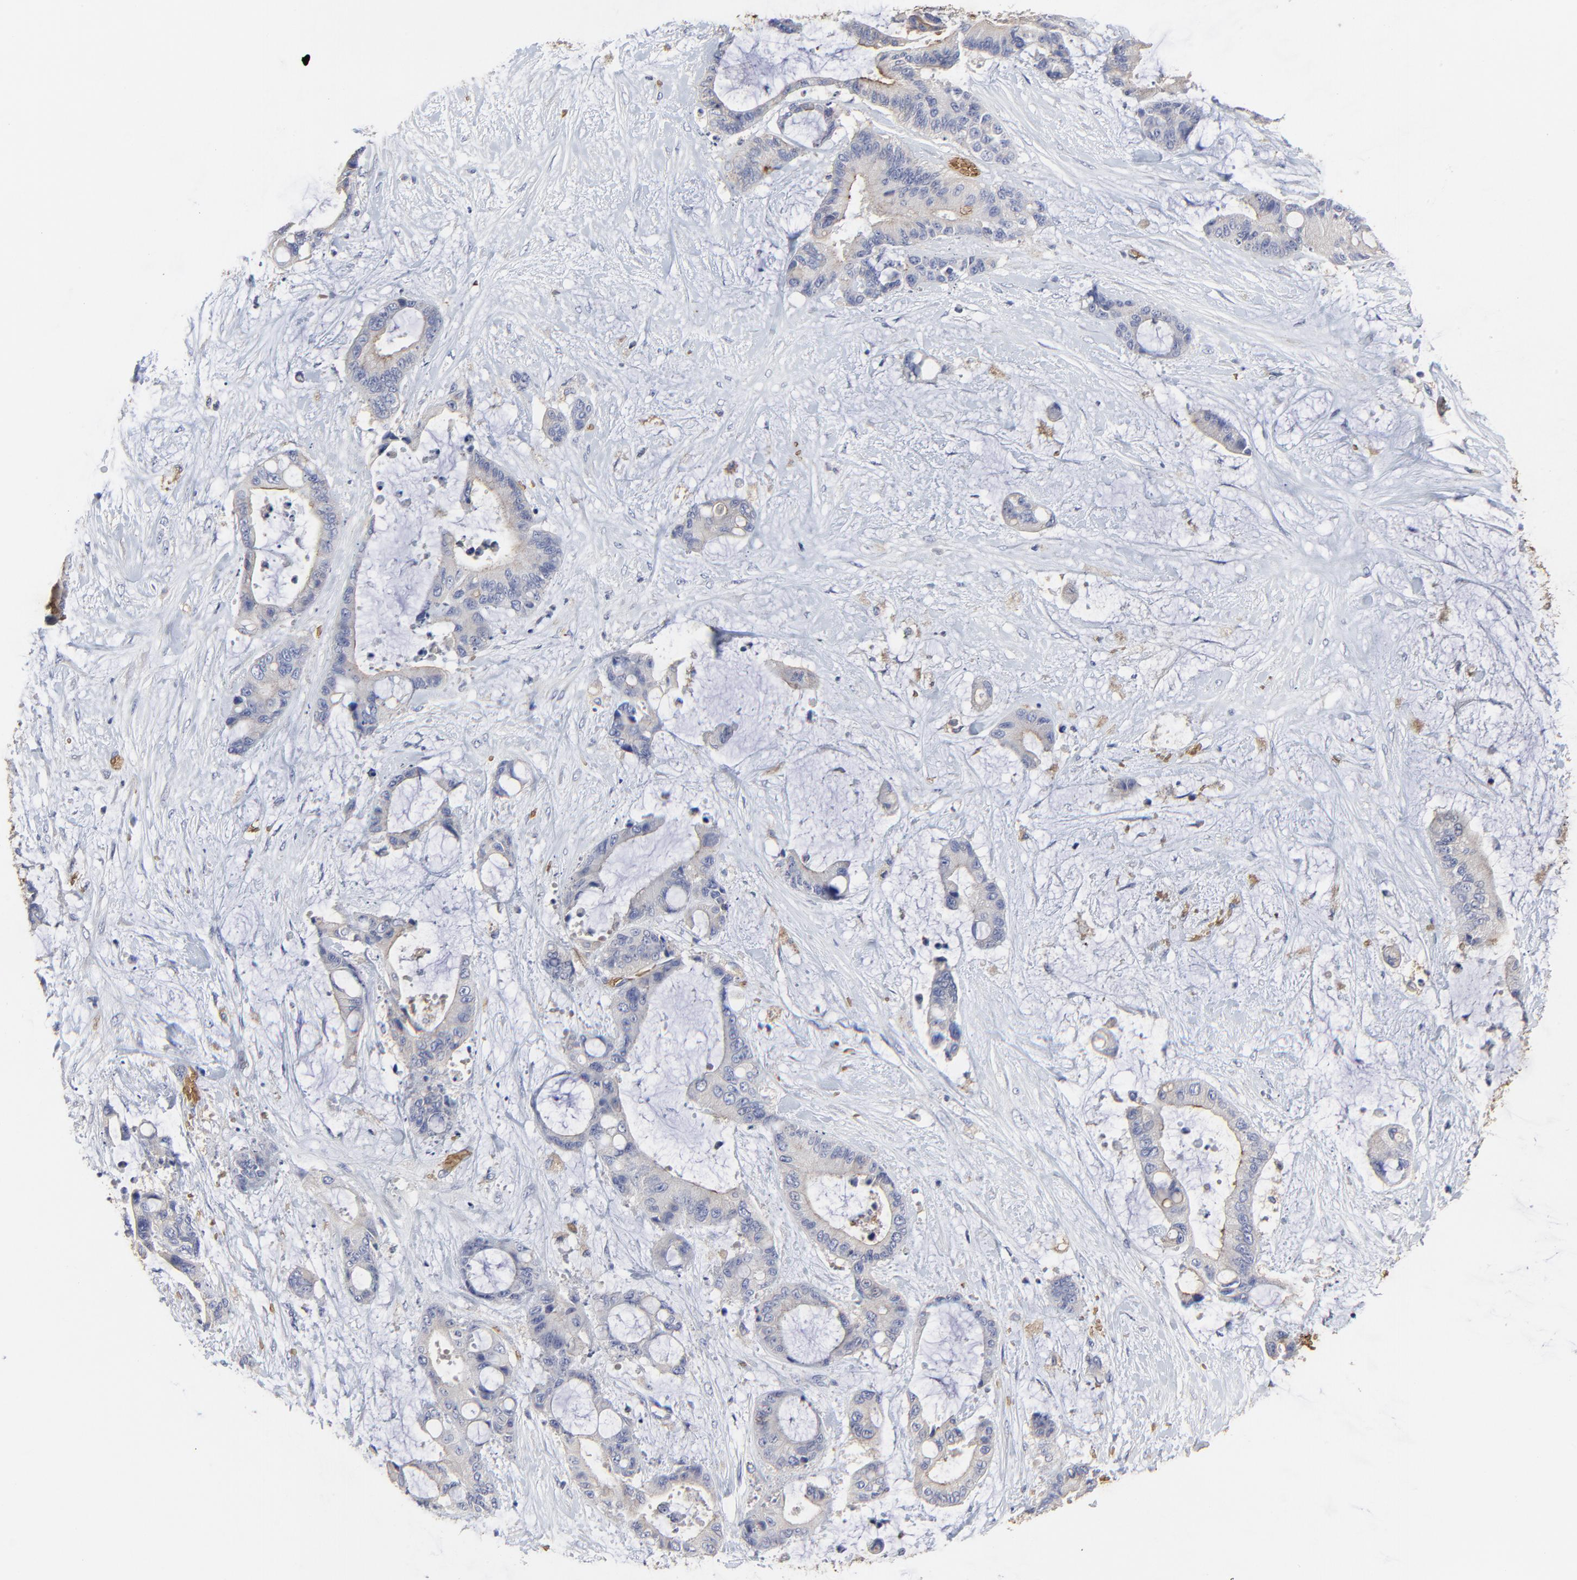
{"staining": {"intensity": "weak", "quantity": ">75%", "location": "cytoplasmic/membranous"}, "tissue": "liver cancer", "cell_type": "Tumor cells", "image_type": "cancer", "snomed": [{"axis": "morphology", "description": "Cholangiocarcinoma"}, {"axis": "topography", "description": "Liver"}], "caption": "A photomicrograph of human cholangiocarcinoma (liver) stained for a protein reveals weak cytoplasmic/membranous brown staining in tumor cells.", "gene": "PAG1", "patient": {"sex": "female", "age": 73}}